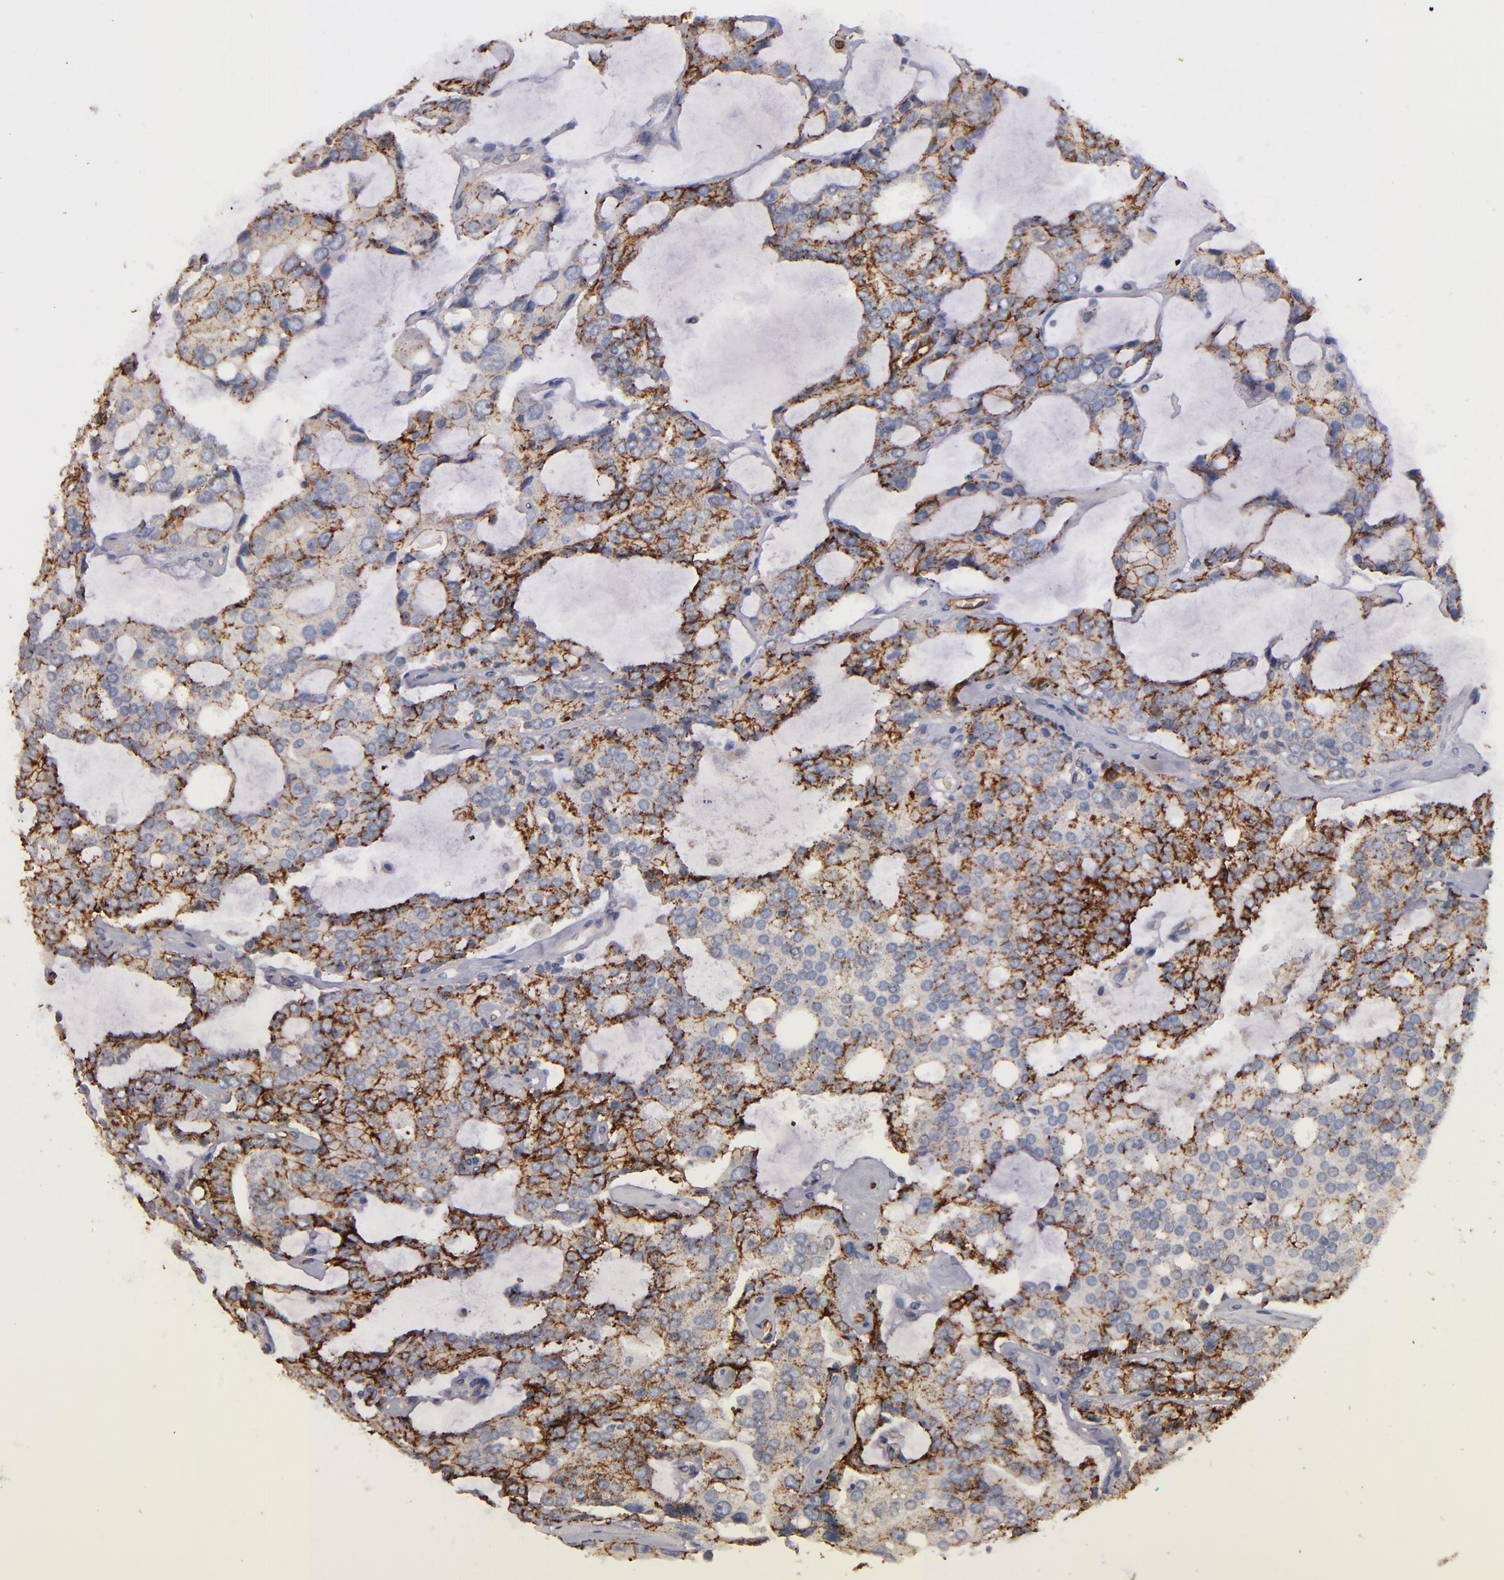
{"staining": {"intensity": "strong", "quantity": ">75%", "location": "cytoplasmic/membranous"}, "tissue": "prostate cancer", "cell_type": "Tumor cells", "image_type": "cancer", "snomed": [{"axis": "morphology", "description": "Adenocarcinoma, High grade"}, {"axis": "topography", "description": "Prostate"}], "caption": "This is a micrograph of IHC staining of prostate adenocarcinoma (high-grade), which shows strong expression in the cytoplasmic/membranous of tumor cells.", "gene": "CLDN5", "patient": {"sex": "male", "age": 67}}